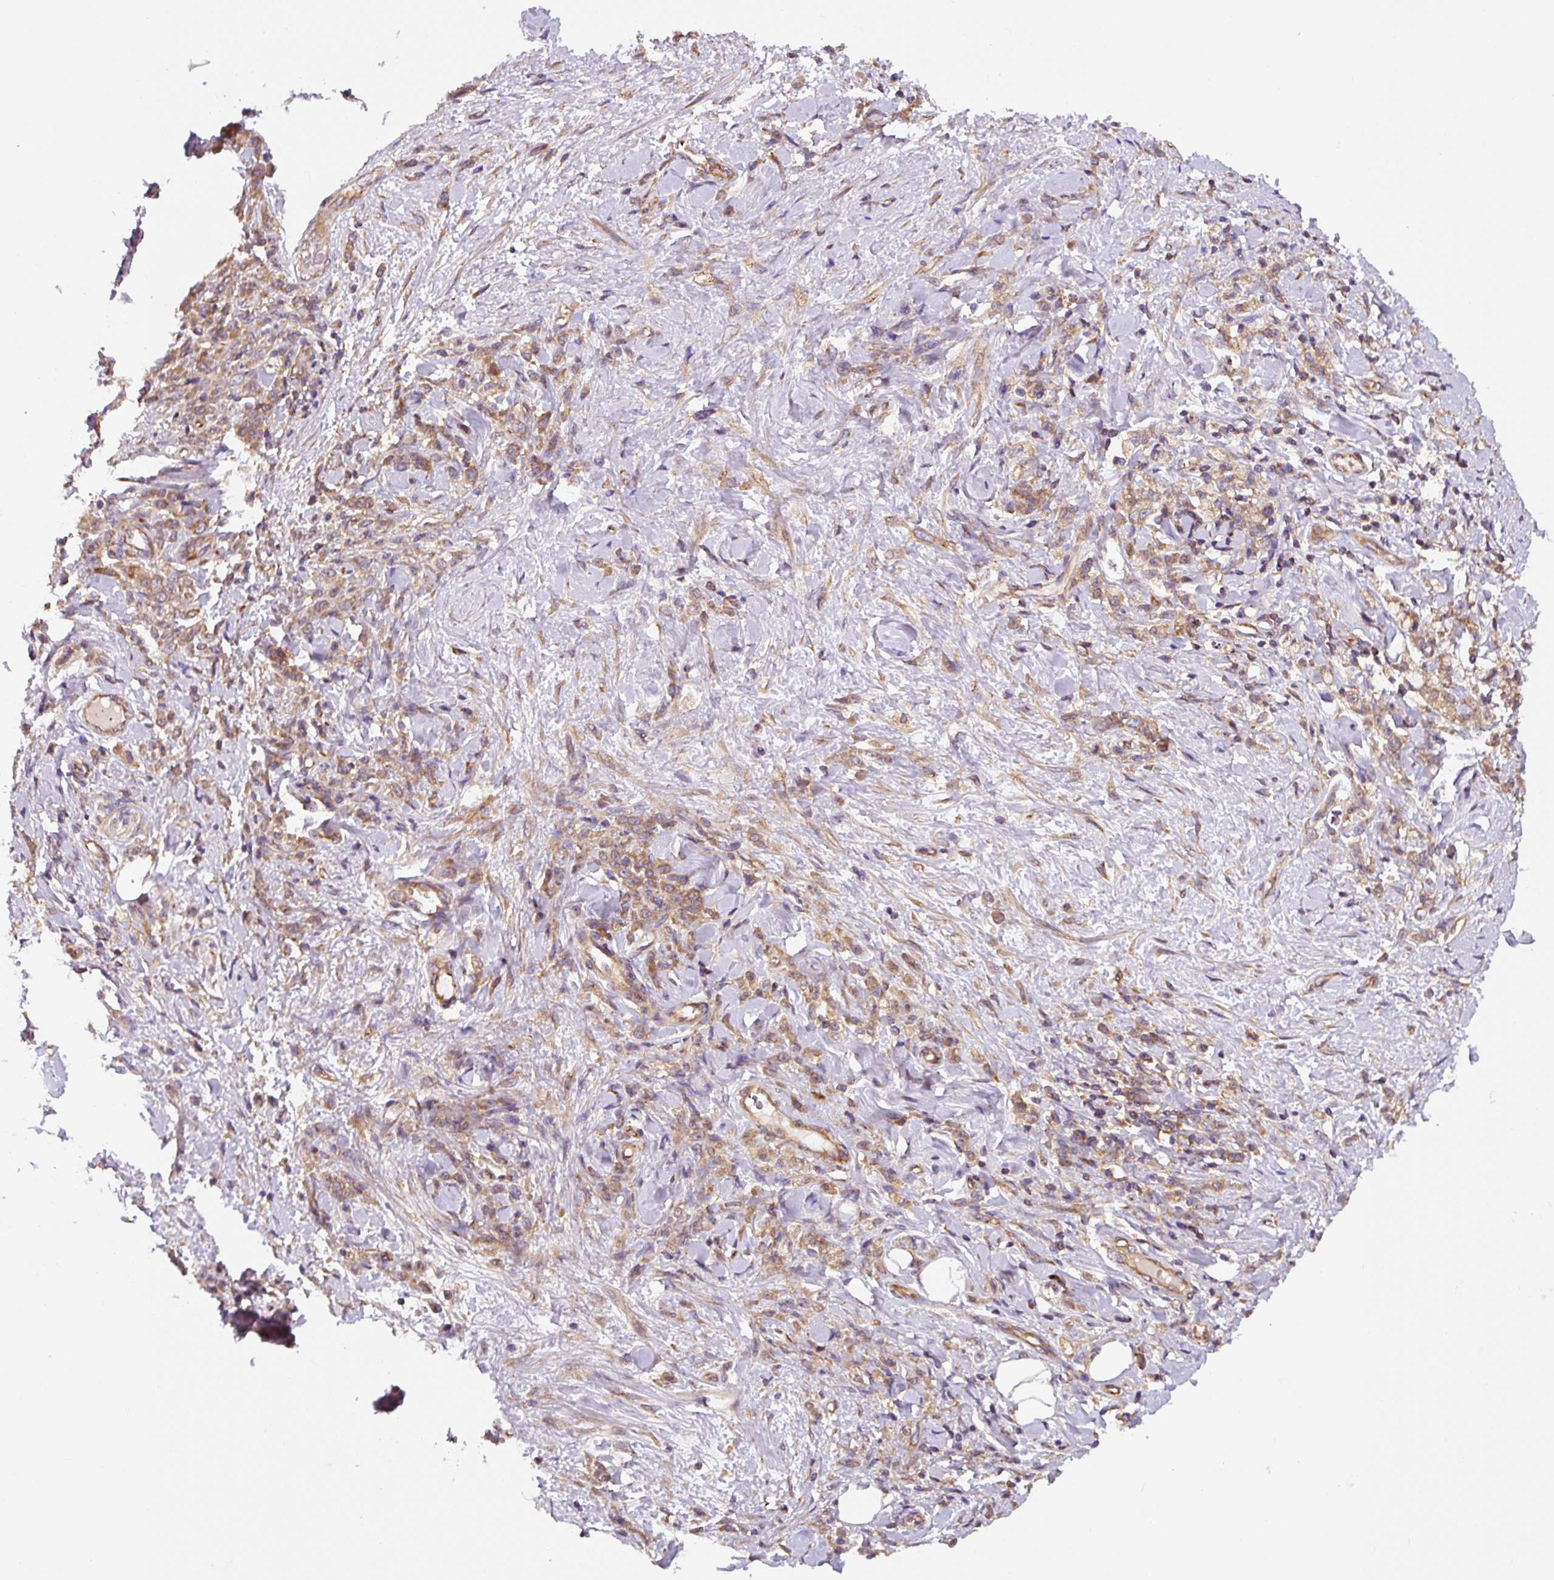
{"staining": {"intensity": "moderate", "quantity": ">75%", "location": "cytoplasmic/membranous"}, "tissue": "stomach cancer", "cell_type": "Tumor cells", "image_type": "cancer", "snomed": [{"axis": "morphology", "description": "Normal tissue, NOS"}, {"axis": "morphology", "description": "Adenocarcinoma, NOS"}, {"axis": "topography", "description": "Stomach"}], "caption": "Stomach cancer was stained to show a protein in brown. There is medium levels of moderate cytoplasmic/membranous expression in approximately >75% of tumor cells.", "gene": "EIF2S2", "patient": {"sex": "male", "age": 82}}